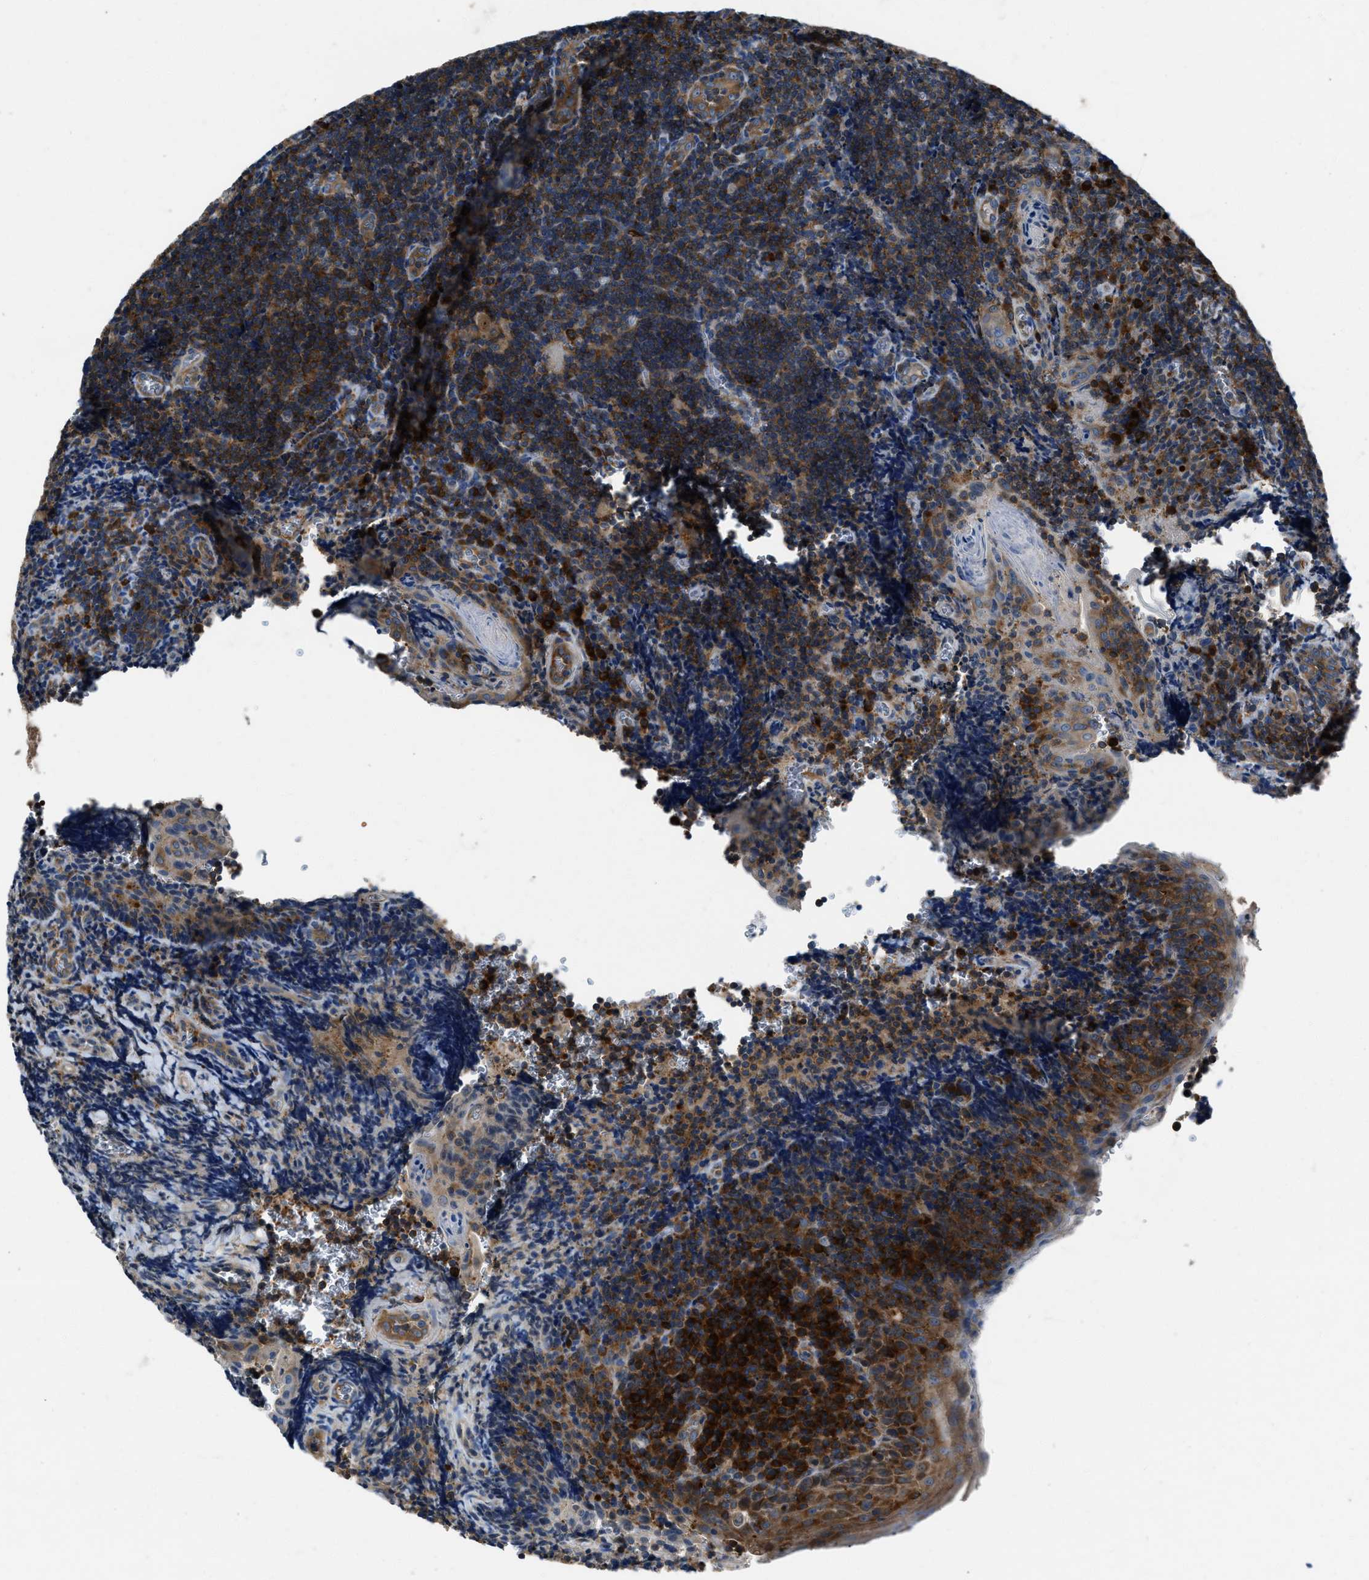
{"staining": {"intensity": "strong", "quantity": ">75%", "location": "cytoplasmic/membranous"}, "tissue": "tonsil", "cell_type": "Germinal center cells", "image_type": "normal", "snomed": [{"axis": "morphology", "description": "Normal tissue, NOS"}, {"axis": "morphology", "description": "Inflammation, NOS"}, {"axis": "topography", "description": "Tonsil"}], "caption": "IHC histopathology image of unremarkable tonsil stained for a protein (brown), which exhibits high levels of strong cytoplasmic/membranous positivity in approximately >75% of germinal center cells.", "gene": "YARS1", "patient": {"sex": "female", "age": 31}}